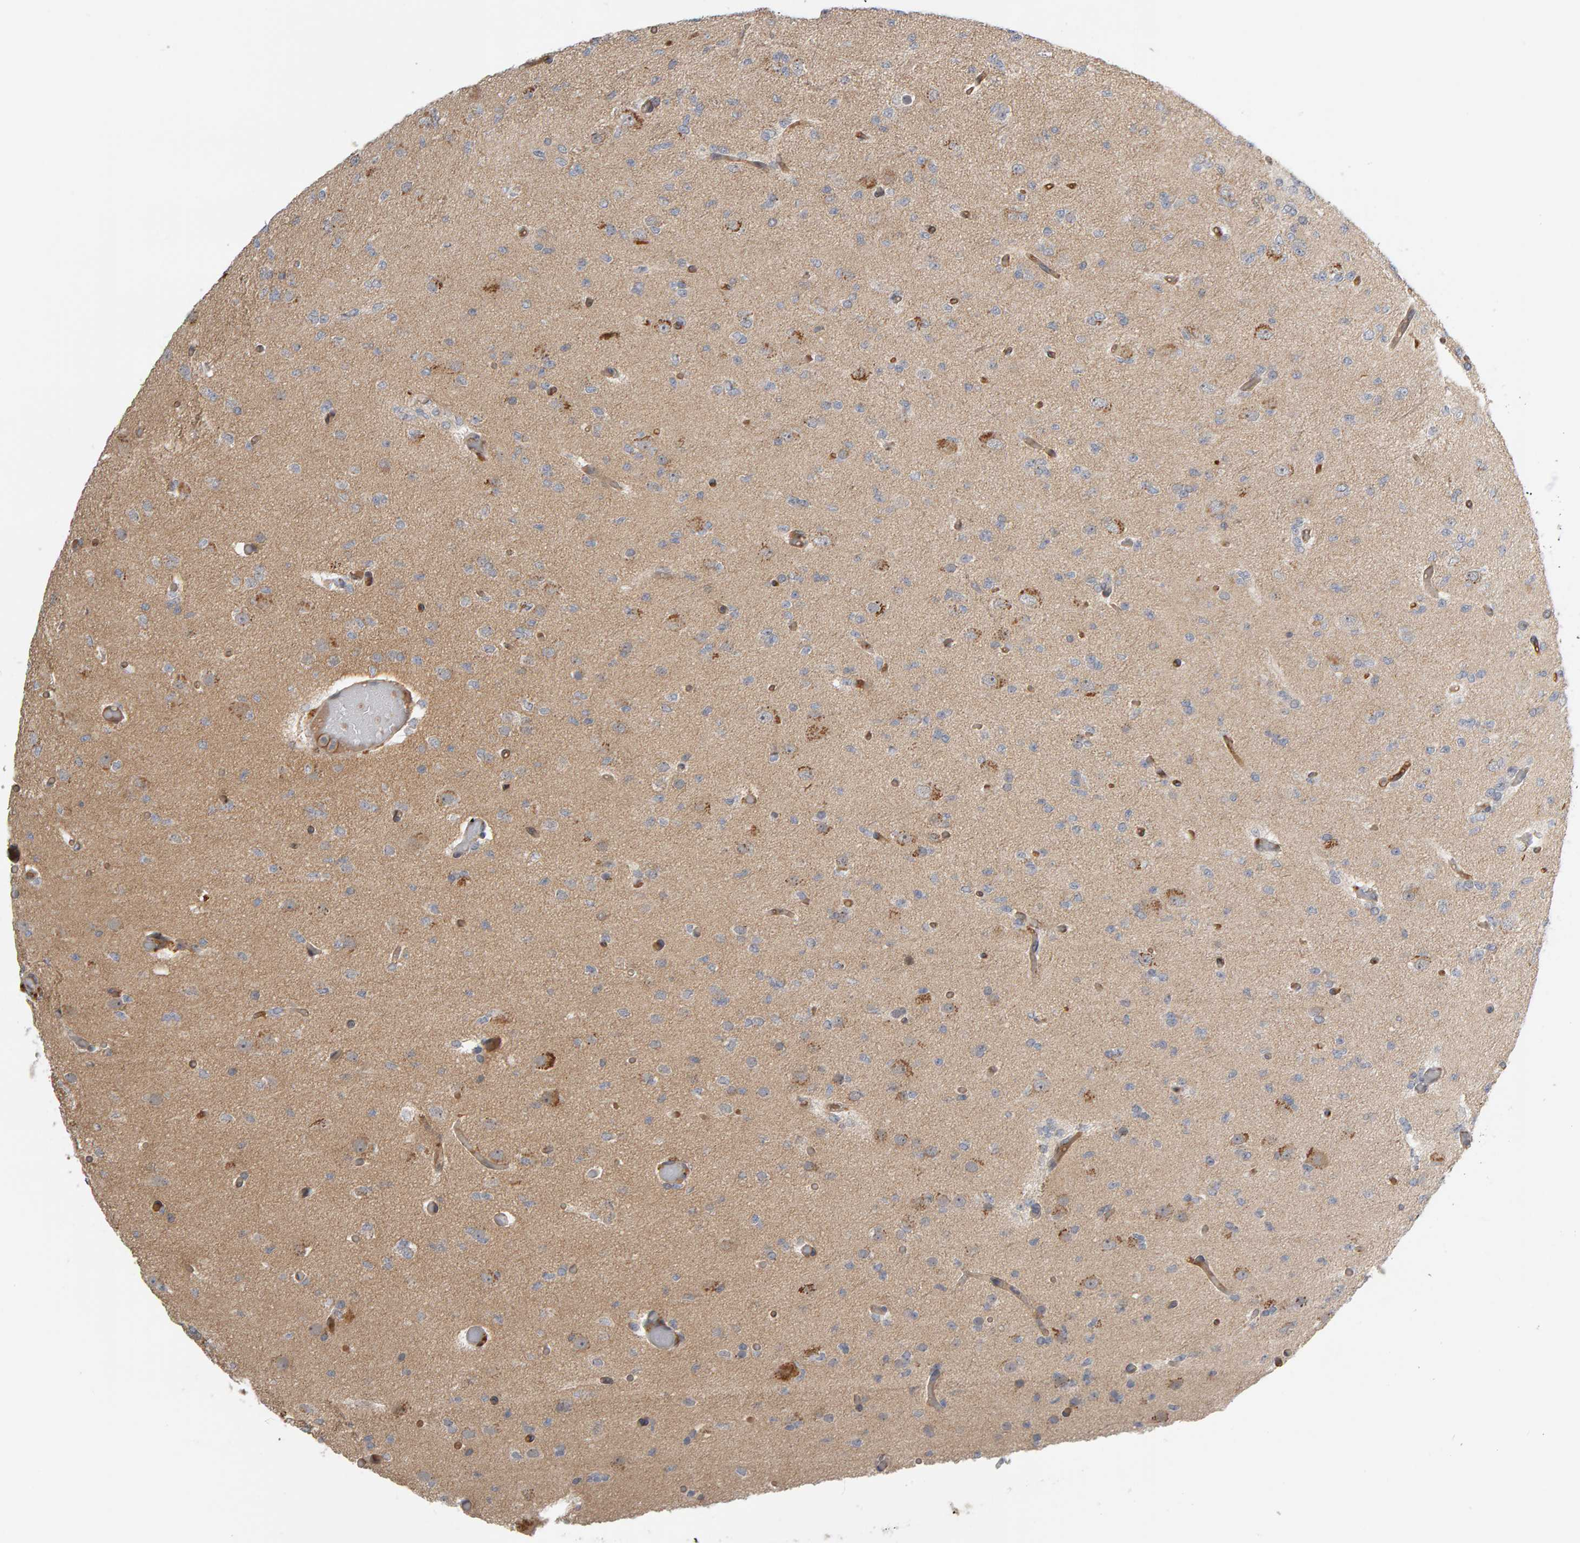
{"staining": {"intensity": "negative", "quantity": "none", "location": "none"}, "tissue": "glioma", "cell_type": "Tumor cells", "image_type": "cancer", "snomed": [{"axis": "morphology", "description": "Glioma, malignant, Low grade"}, {"axis": "topography", "description": "Brain"}], "caption": "Protein analysis of low-grade glioma (malignant) displays no significant positivity in tumor cells.", "gene": "ZNF160", "patient": {"sex": "female", "age": 22}}